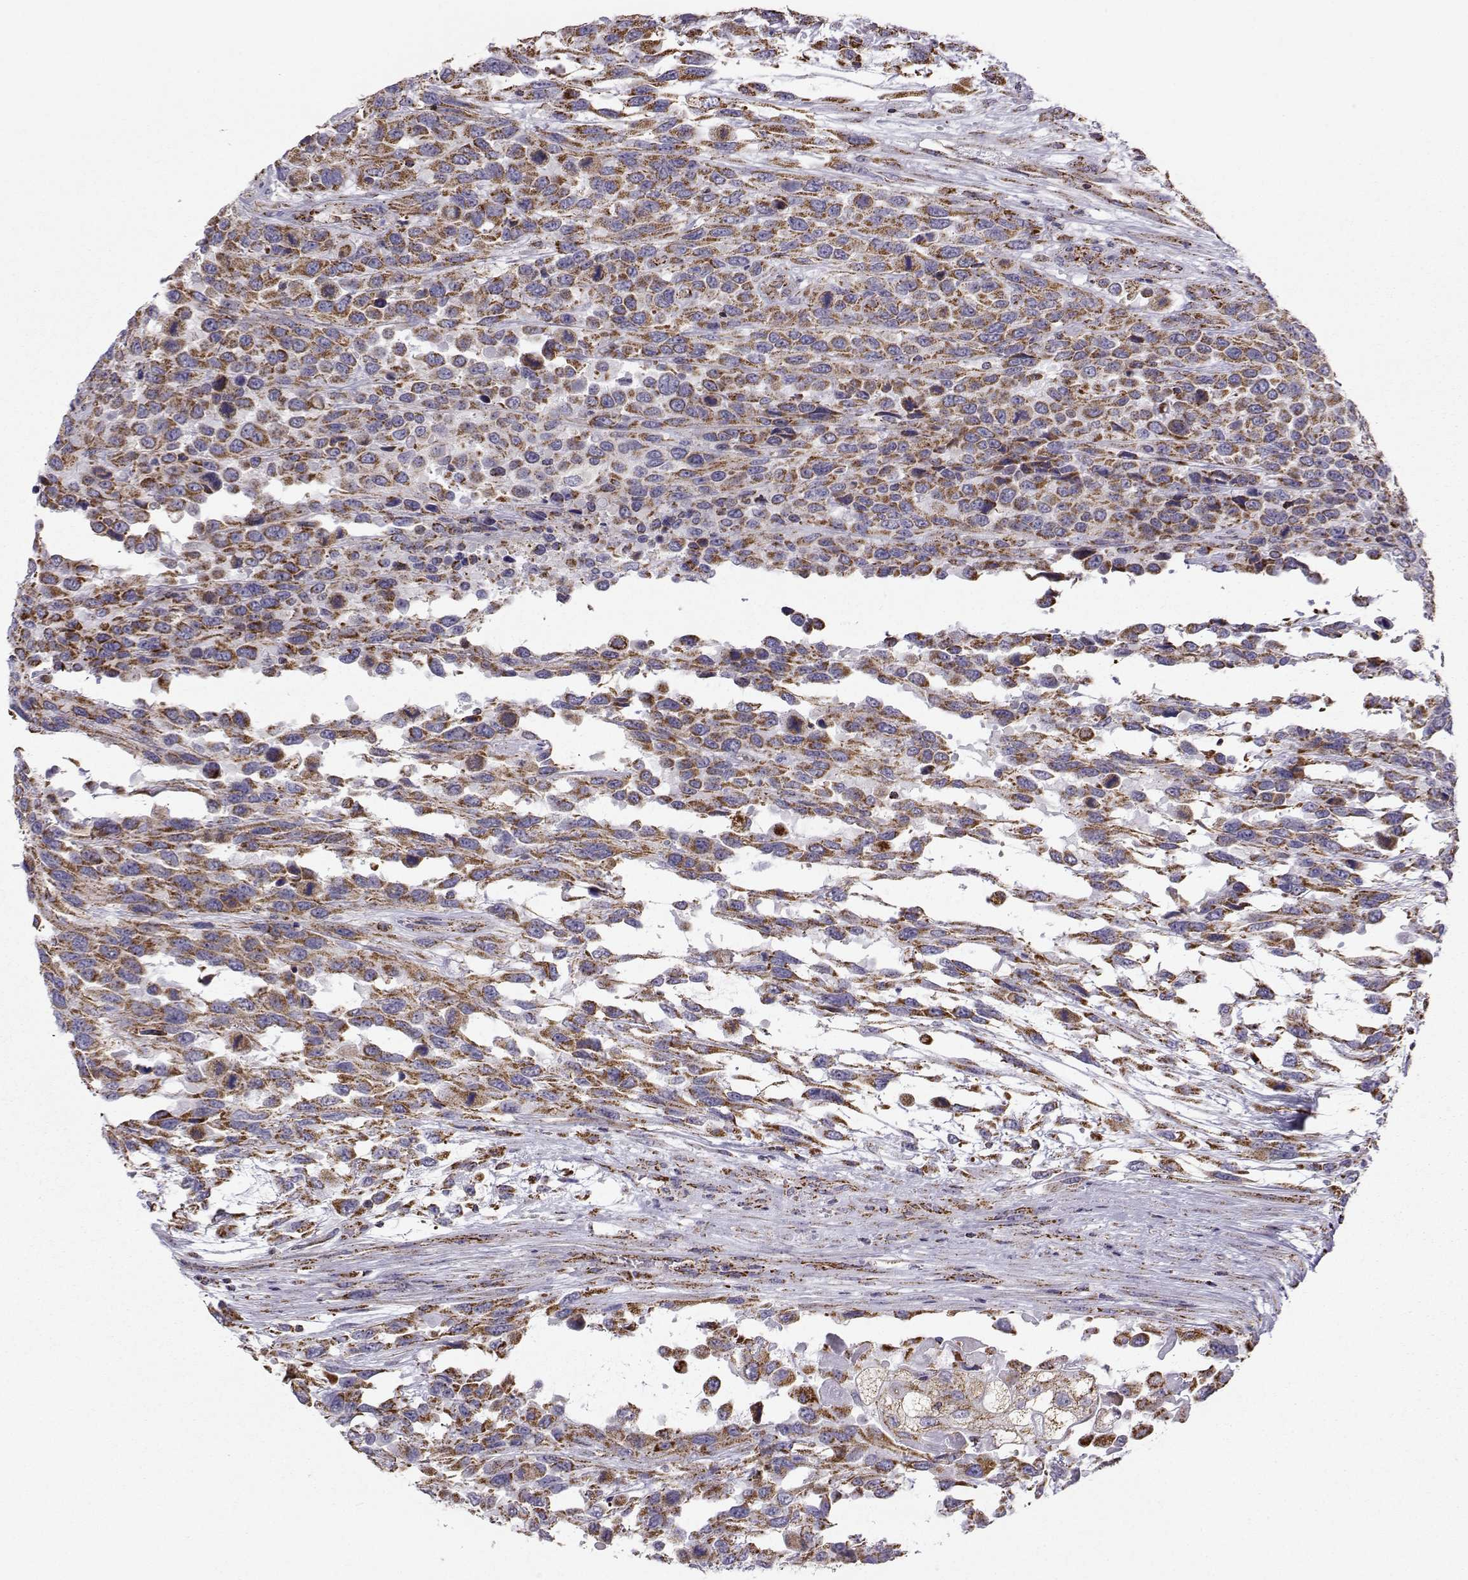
{"staining": {"intensity": "moderate", "quantity": ">75%", "location": "cytoplasmic/membranous"}, "tissue": "urothelial cancer", "cell_type": "Tumor cells", "image_type": "cancer", "snomed": [{"axis": "morphology", "description": "Urothelial carcinoma, High grade"}, {"axis": "topography", "description": "Urinary bladder"}], "caption": "Immunohistochemical staining of high-grade urothelial carcinoma displays moderate cytoplasmic/membranous protein staining in about >75% of tumor cells. The staining was performed using DAB (3,3'-diaminobenzidine) to visualize the protein expression in brown, while the nuclei were stained in blue with hematoxylin (Magnification: 20x).", "gene": "NECAB3", "patient": {"sex": "female", "age": 70}}